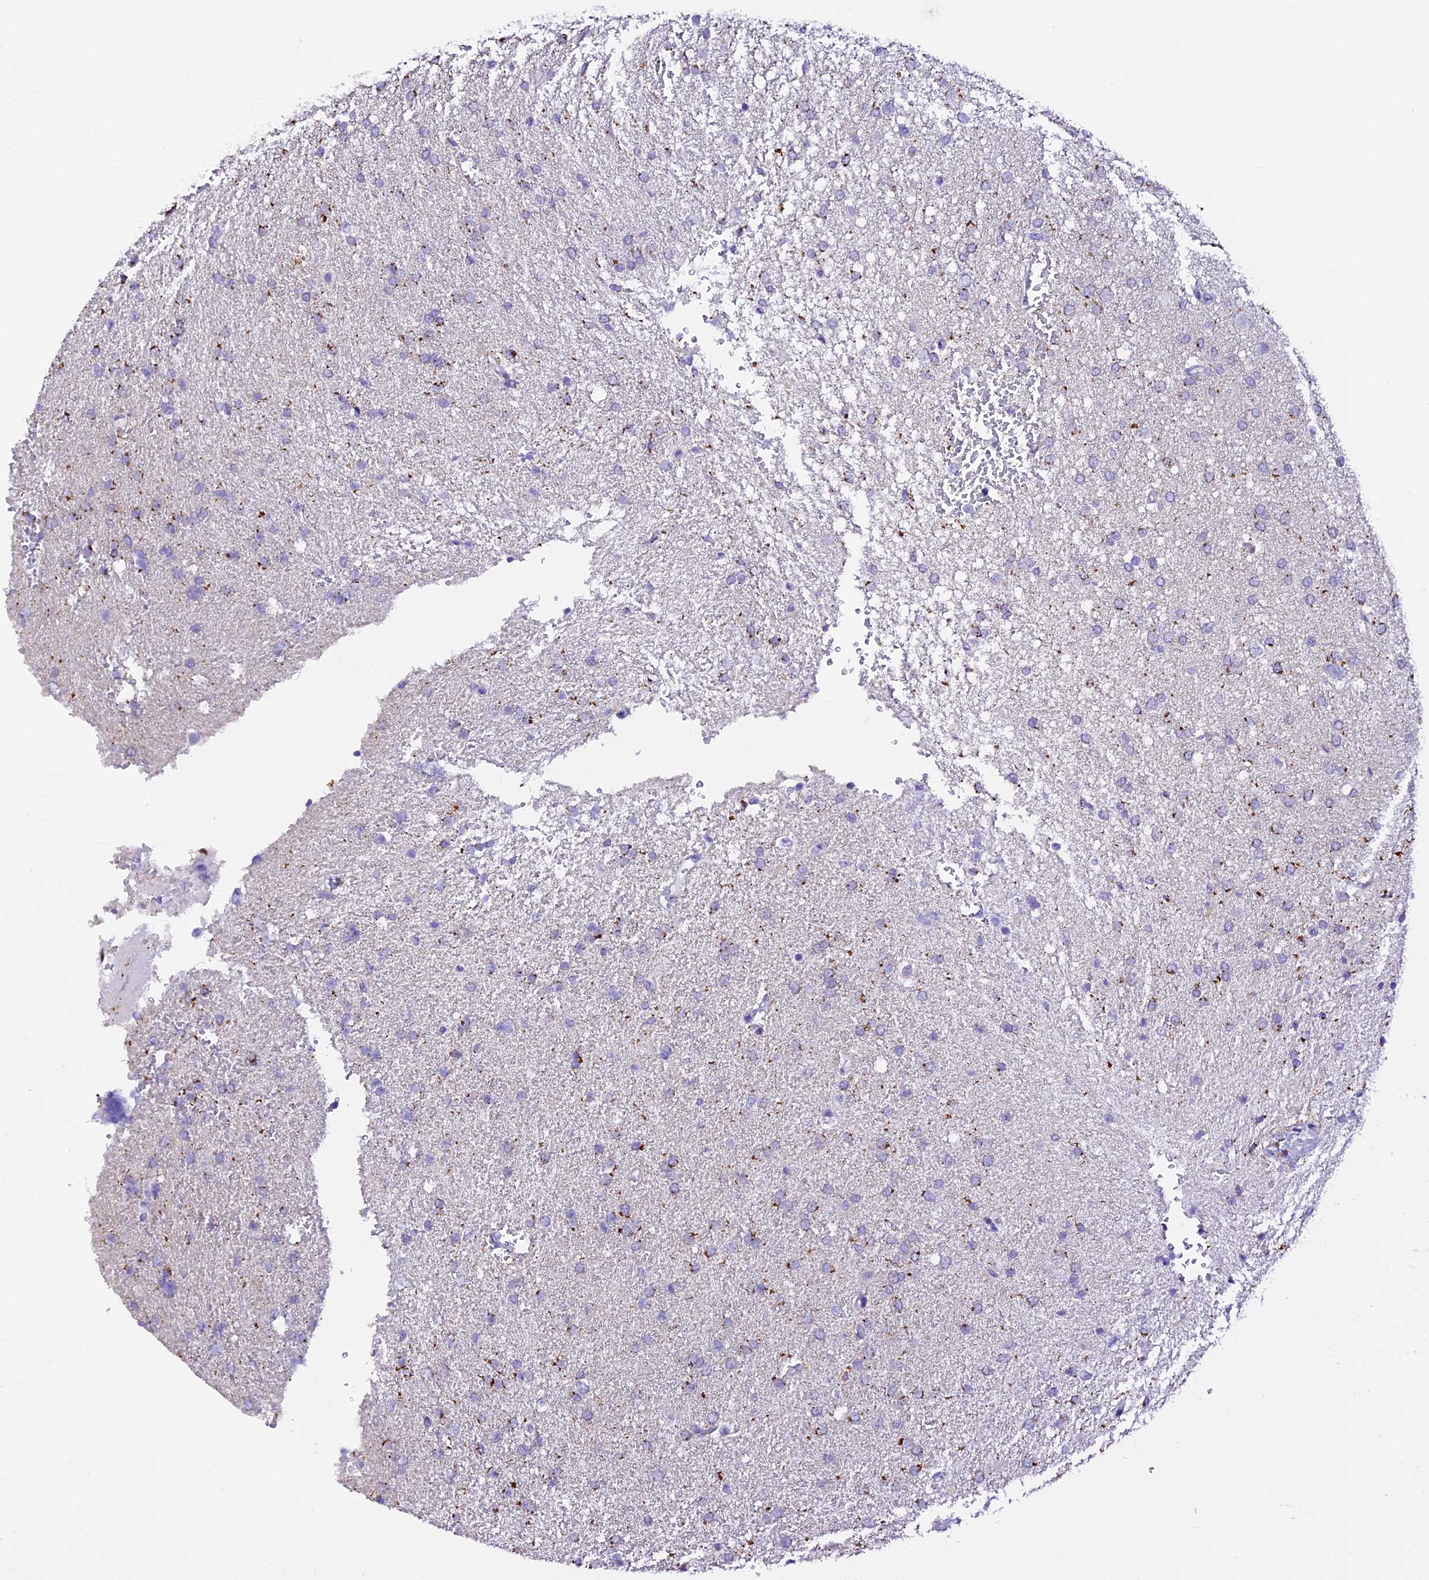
{"staining": {"intensity": "moderate", "quantity": "<25%", "location": "cytoplasmic/membranous"}, "tissue": "glioma", "cell_type": "Tumor cells", "image_type": "cancer", "snomed": [{"axis": "morphology", "description": "Glioma, malignant, High grade"}, {"axis": "topography", "description": "Brain"}], "caption": "Protein staining by immunohistochemistry (IHC) demonstrates moderate cytoplasmic/membranous expression in about <25% of tumor cells in glioma.", "gene": "C12orf29", "patient": {"sex": "male", "age": 72}}